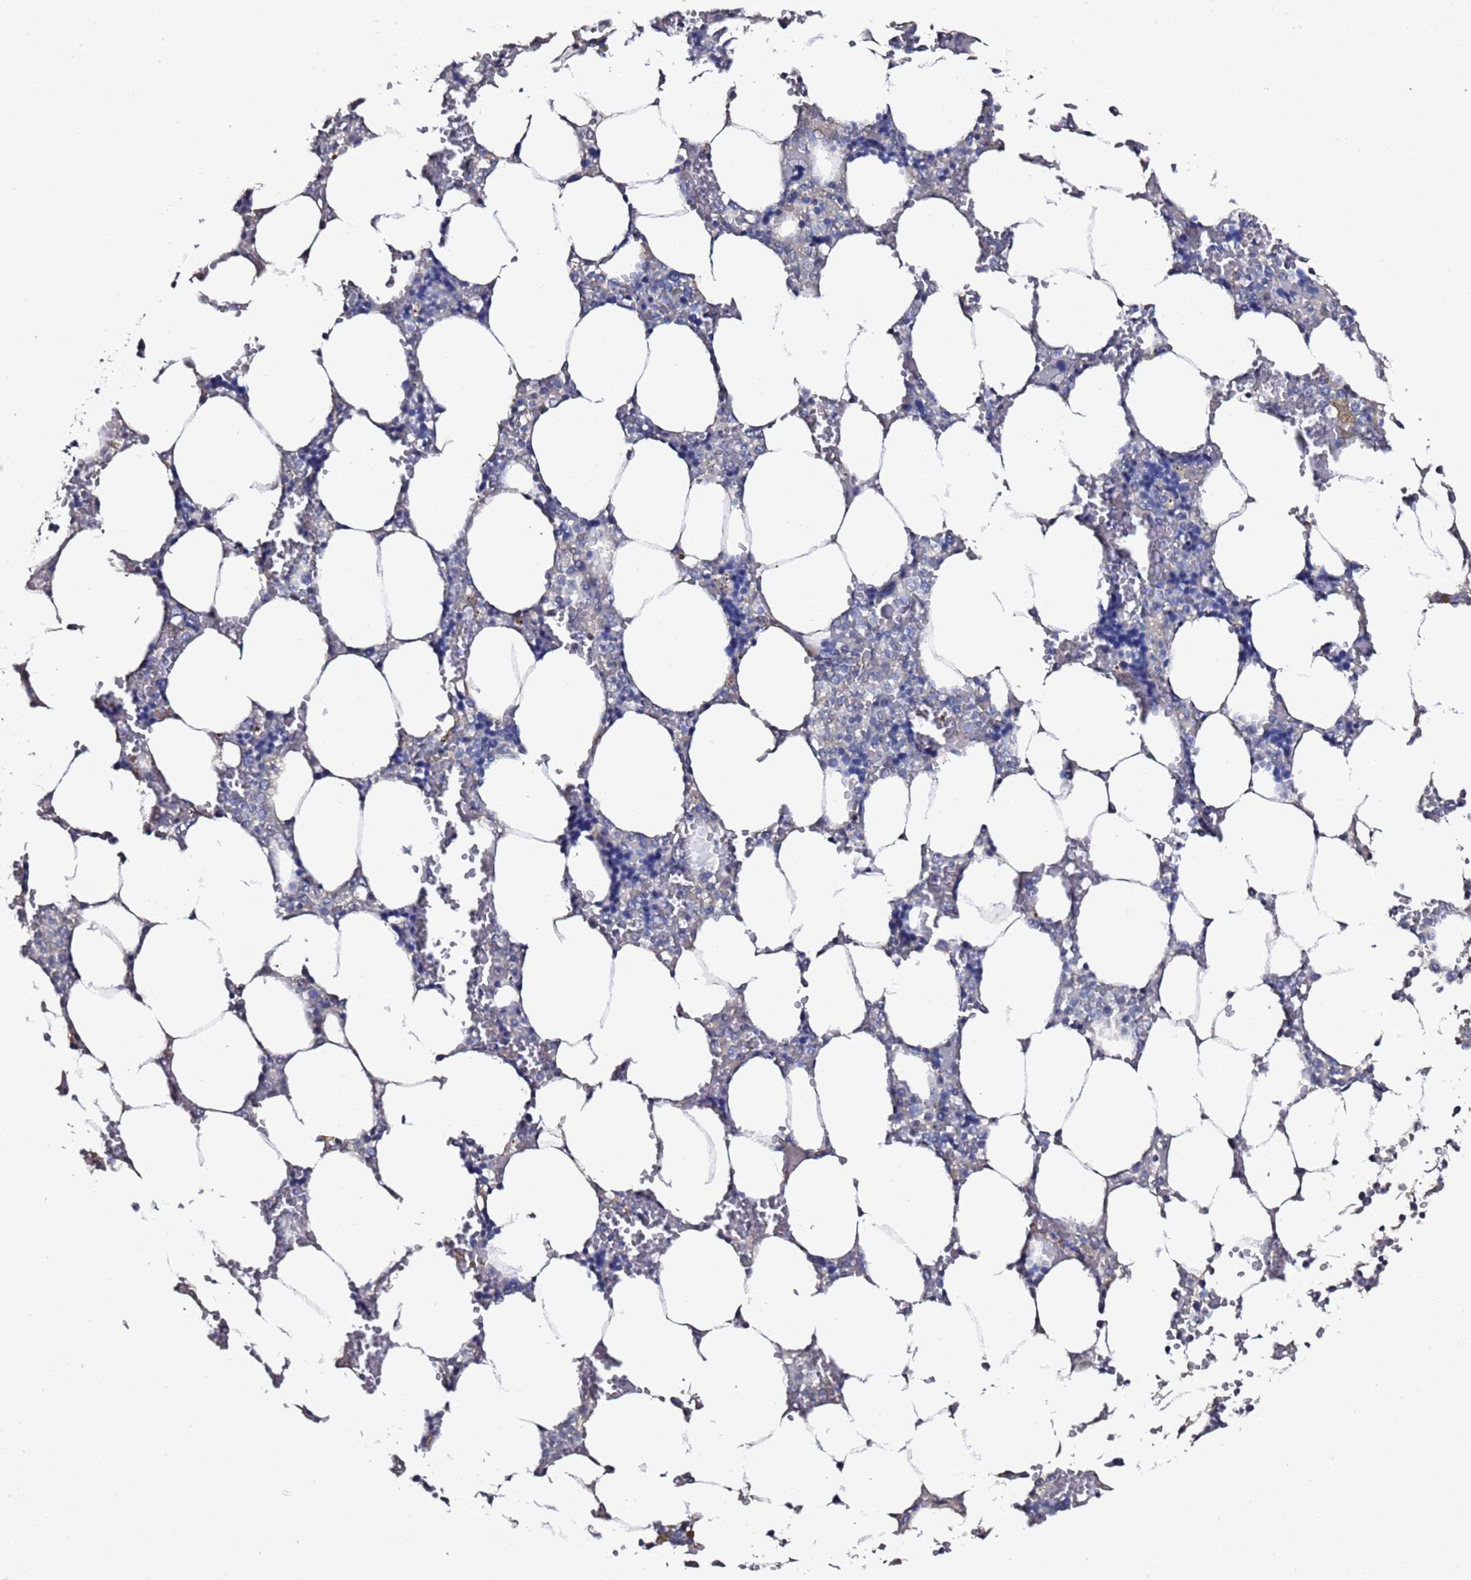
{"staining": {"intensity": "negative", "quantity": "none", "location": "none"}, "tissue": "bone marrow", "cell_type": "Hematopoietic cells", "image_type": "normal", "snomed": [{"axis": "morphology", "description": "Normal tissue, NOS"}, {"axis": "topography", "description": "Bone marrow"}], "caption": "Immunohistochemical staining of normal human bone marrow reveals no significant positivity in hematopoietic cells.", "gene": "RABL2A", "patient": {"sex": "male", "age": 64}}